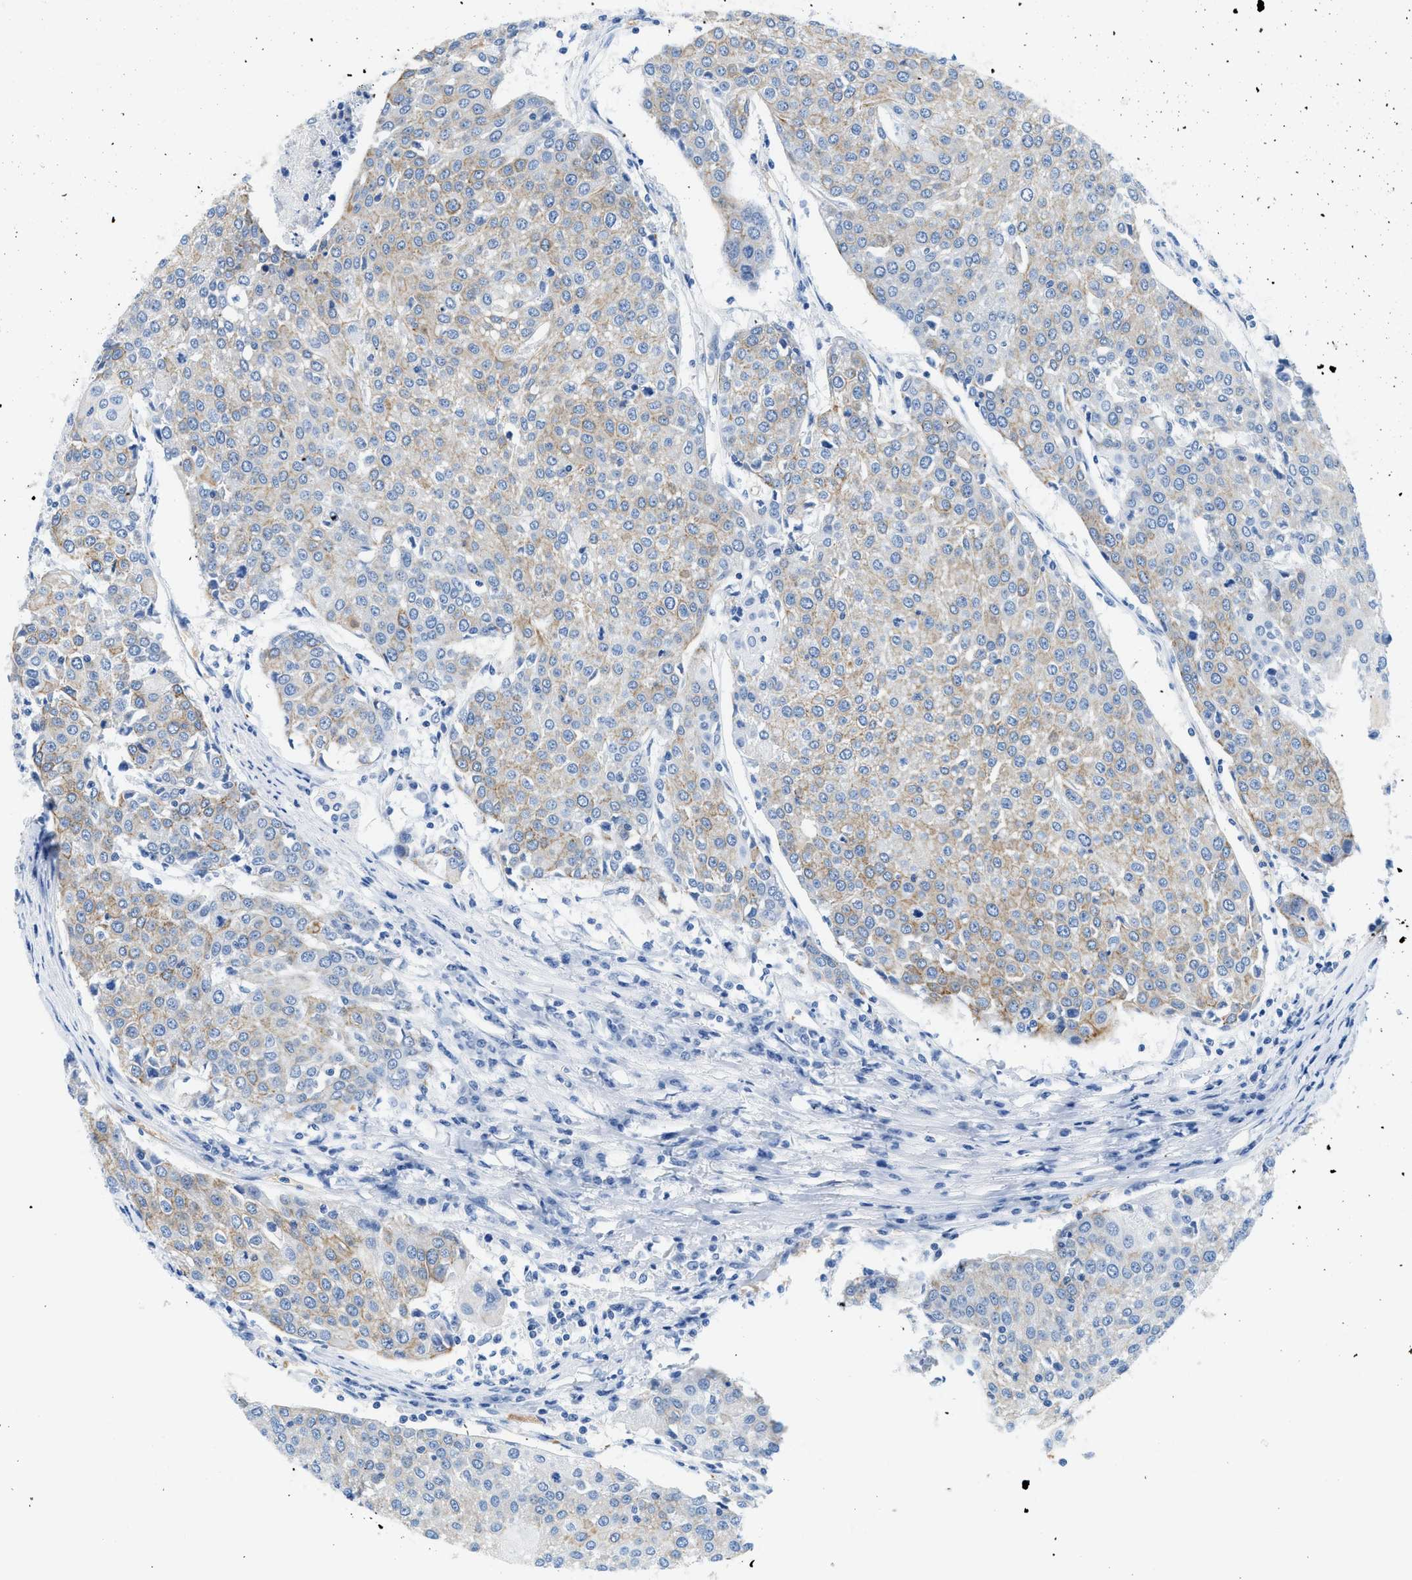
{"staining": {"intensity": "weak", "quantity": "25%-75%", "location": "cytoplasmic/membranous"}, "tissue": "urothelial cancer", "cell_type": "Tumor cells", "image_type": "cancer", "snomed": [{"axis": "morphology", "description": "Urothelial carcinoma, High grade"}, {"axis": "topography", "description": "Urinary bladder"}], "caption": "High-power microscopy captured an IHC micrograph of high-grade urothelial carcinoma, revealing weak cytoplasmic/membranous positivity in approximately 25%-75% of tumor cells.", "gene": "BPGM", "patient": {"sex": "female", "age": 85}}